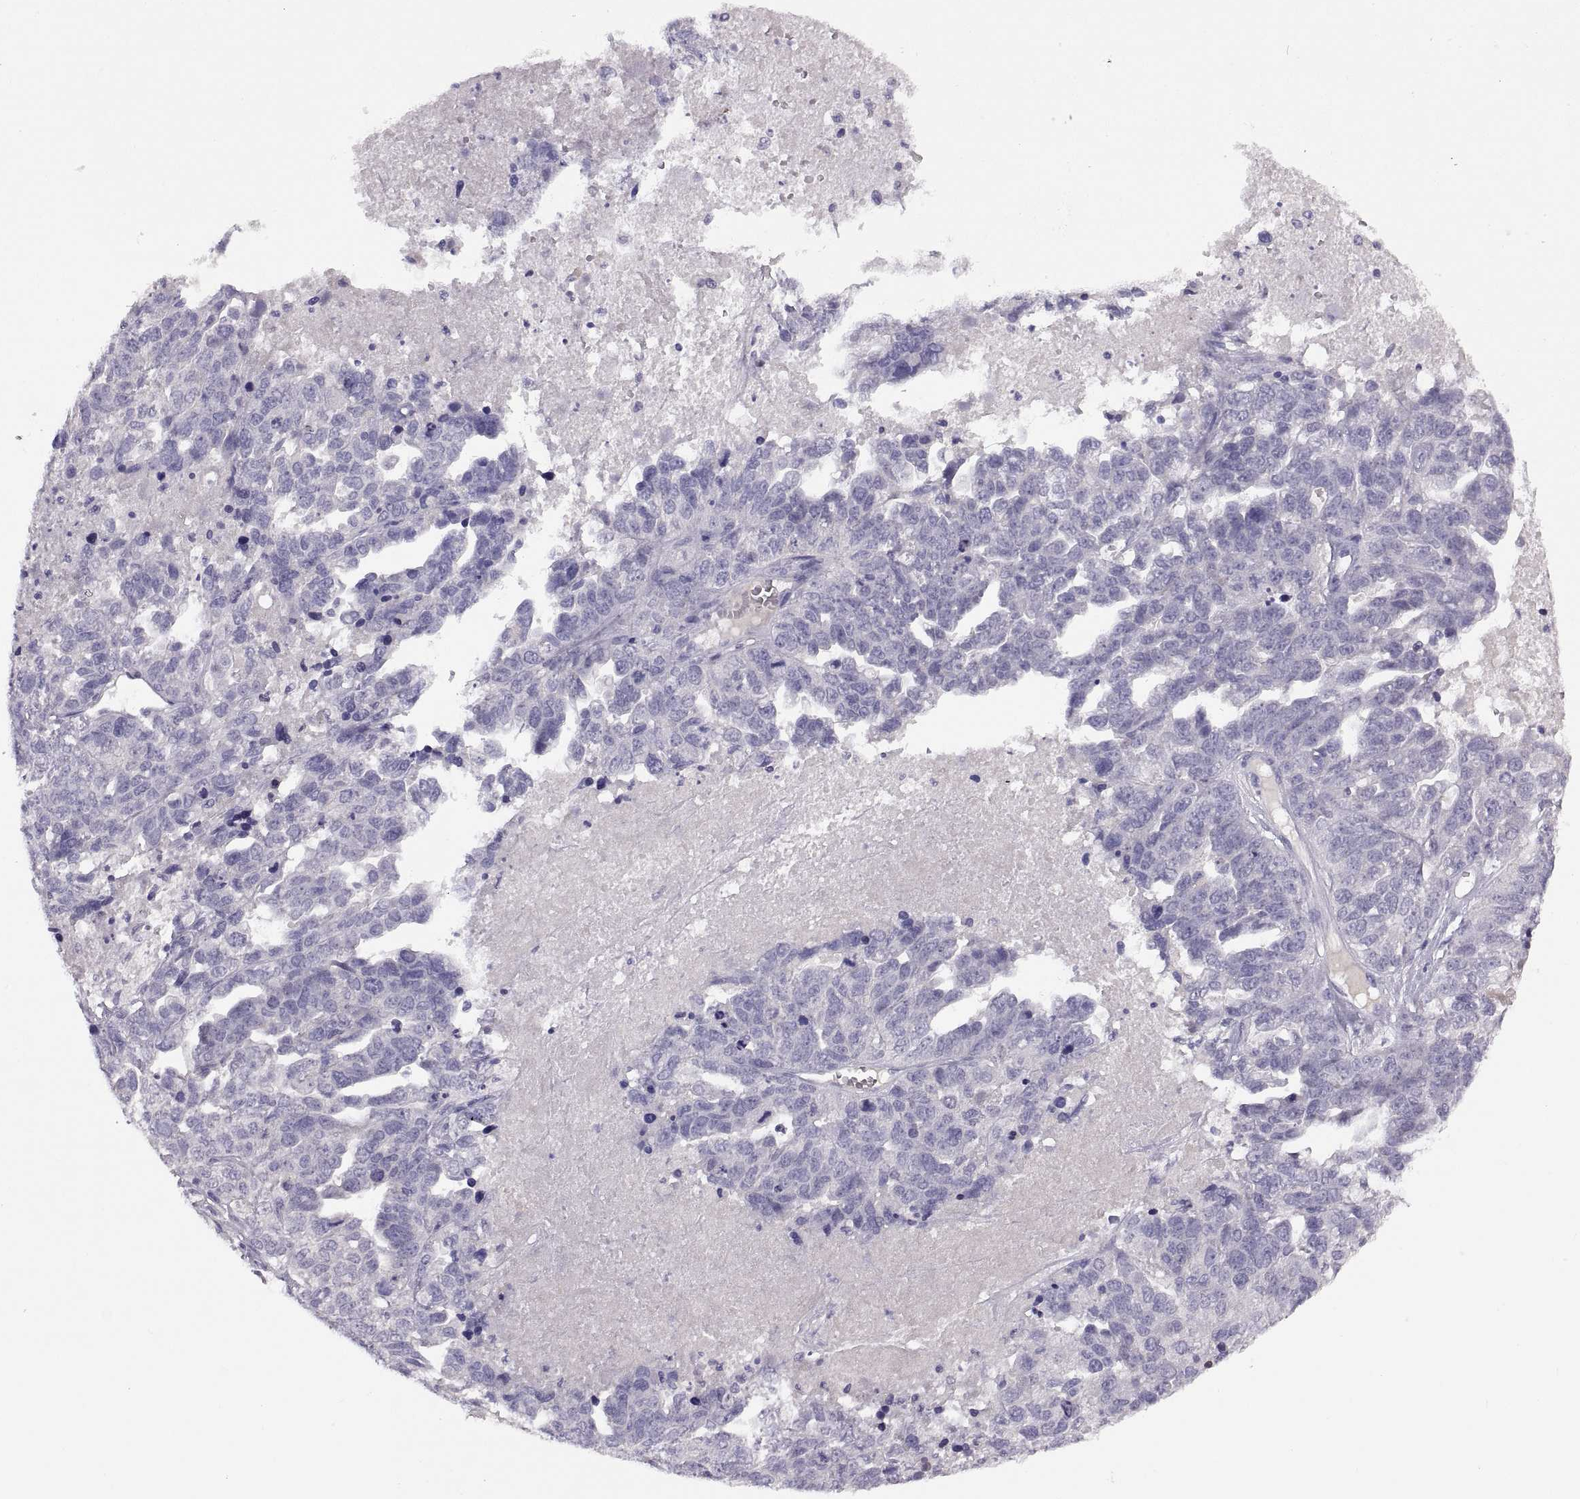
{"staining": {"intensity": "negative", "quantity": "none", "location": "none"}, "tissue": "ovarian cancer", "cell_type": "Tumor cells", "image_type": "cancer", "snomed": [{"axis": "morphology", "description": "Cystadenocarcinoma, serous, NOS"}, {"axis": "topography", "description": "Ovary"}], "caption": "Ovarian cancer (serous cystadenocarcinoma) stained for a protein using immunohistochemistry (IHC) demonstrates no expression tumor cells.", "gene": "MEIOC", "patient": {"sex": "female", "age": 71}}